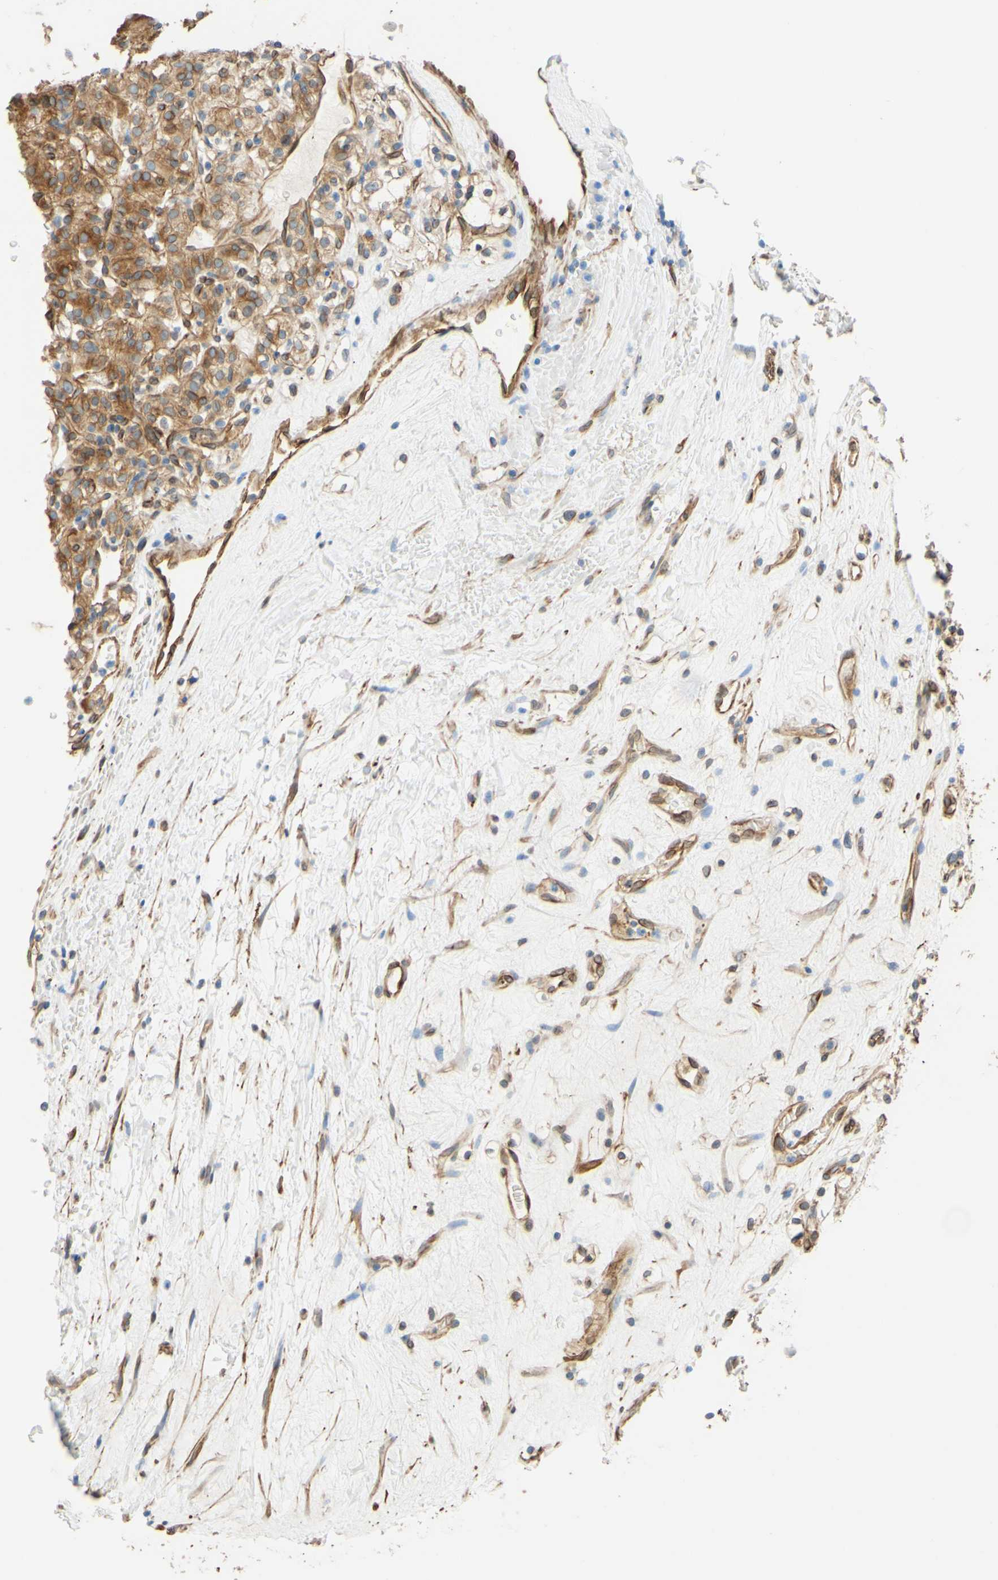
{"staining": {"intensity": "moderate", "quantity": "25%-75%", "location": "cytoplasmic/membranous,nuclear"}, "tissue": "renal cancer", "cell_type": "Tumor cells", "image_type": "cancer", "snomed": [{"axis": "morphology", "description": "Normal tissue, NOS"}, {"axis": "morphology", "description": "Adenocarcinoma, NOS"}, {"axis": "topography", "description": "Kidney"}], "caption": "Immunohistochemistry (IHC) of human adenocarcinoma (renal) reveals medium levels of moderate cytoplasmic/membranous and nuclear staining in about 25%-75% of tumor cells.", "gene": "ENDOD1", "patient": {"sex": "female", "age": 72}}